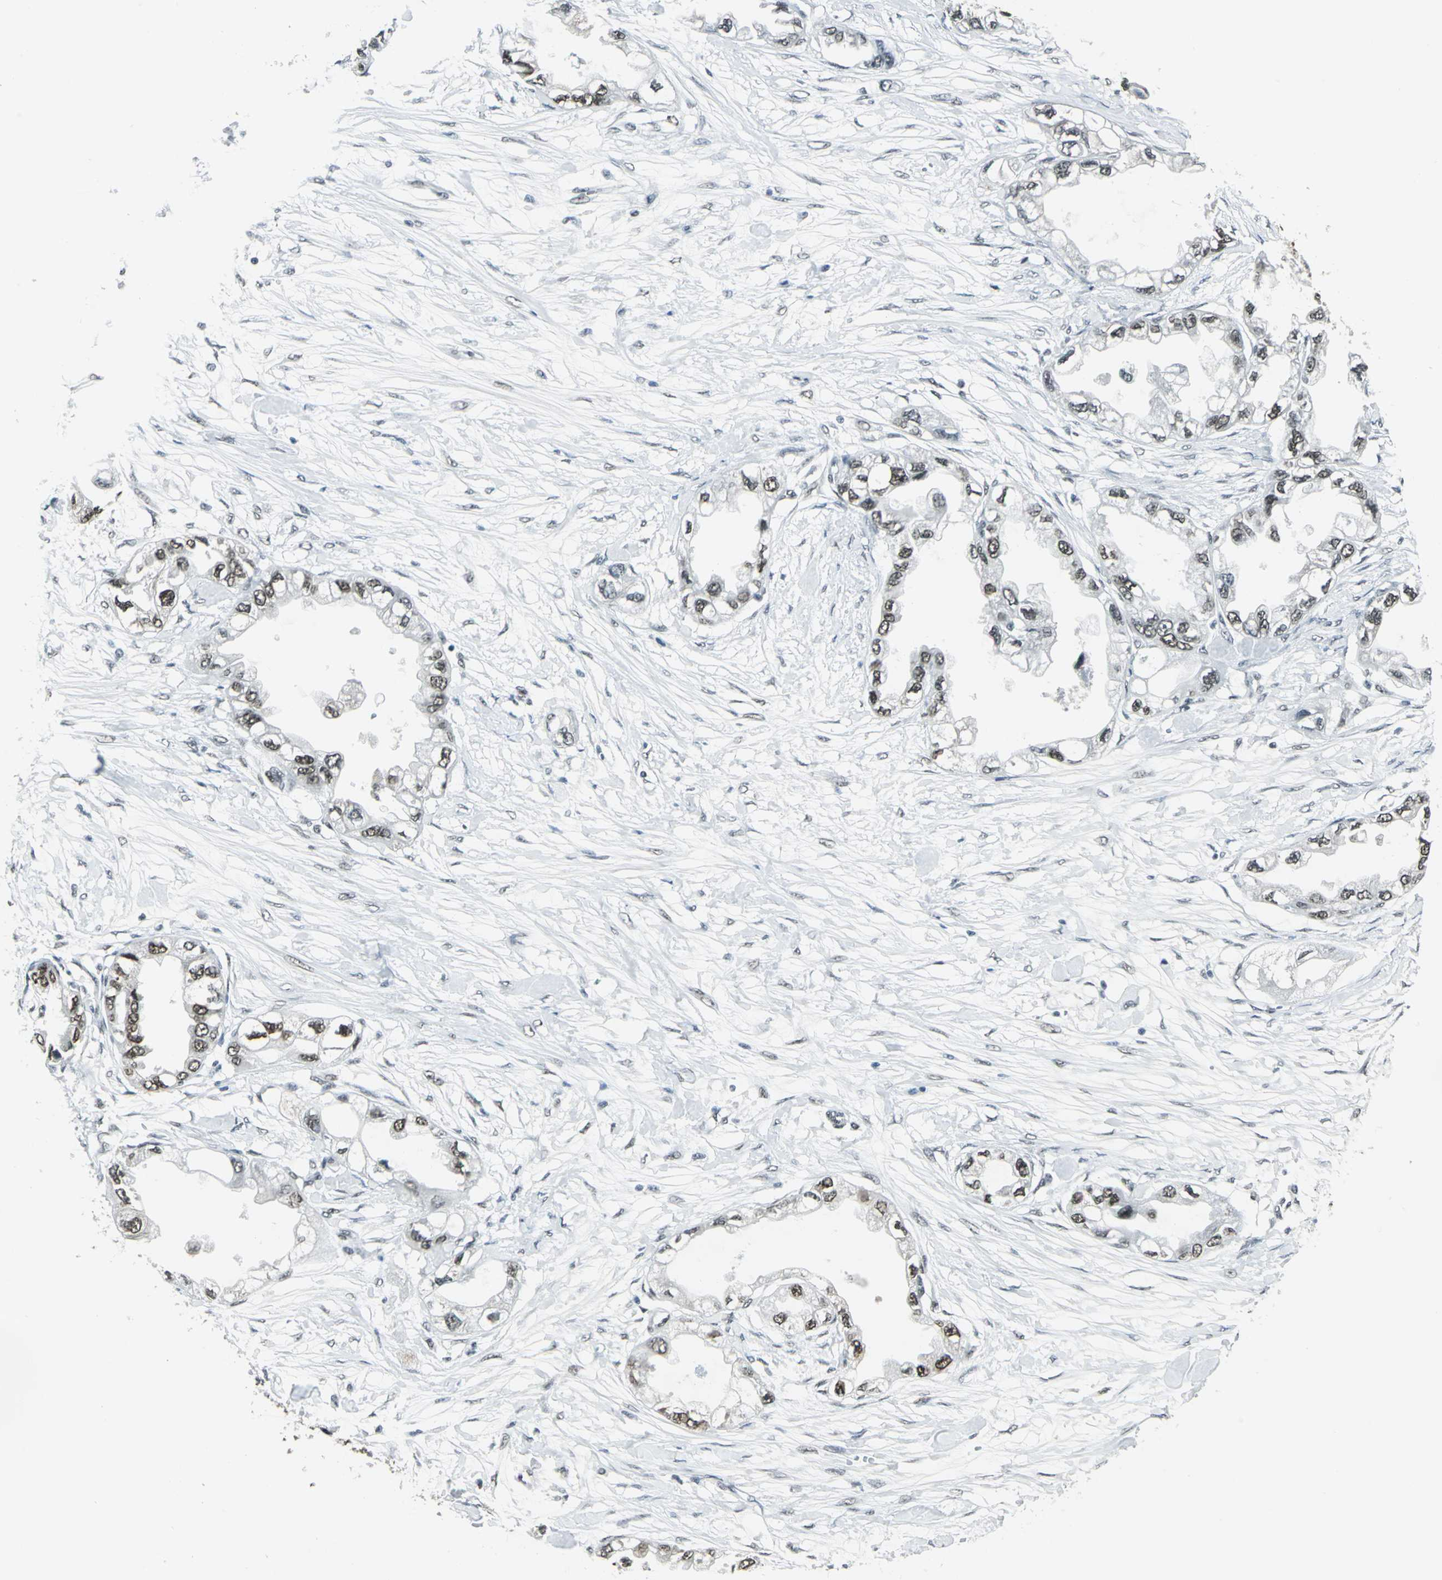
{"staining": {"intensity": "moderate", "quantity": "25%-75%", "location": "nuclear"}, "tissue": "endometrial cancer", "cell_type": "Tumor cells", "image_type": "cancer", "snomed": [{"axis": "morphology", "description": "Adenocarcinoma, NOS"}, {"axis": "topography", "description": "Endometrium"}], "caption": "High-power microscopy captured an IHC image of endometrial adenocarcinoma, revealing moderate nuclear expression in approximately 25%-75% of tumor cells.", "gene": "ADNP", "patient": {"sex": "female", "age": 67}}